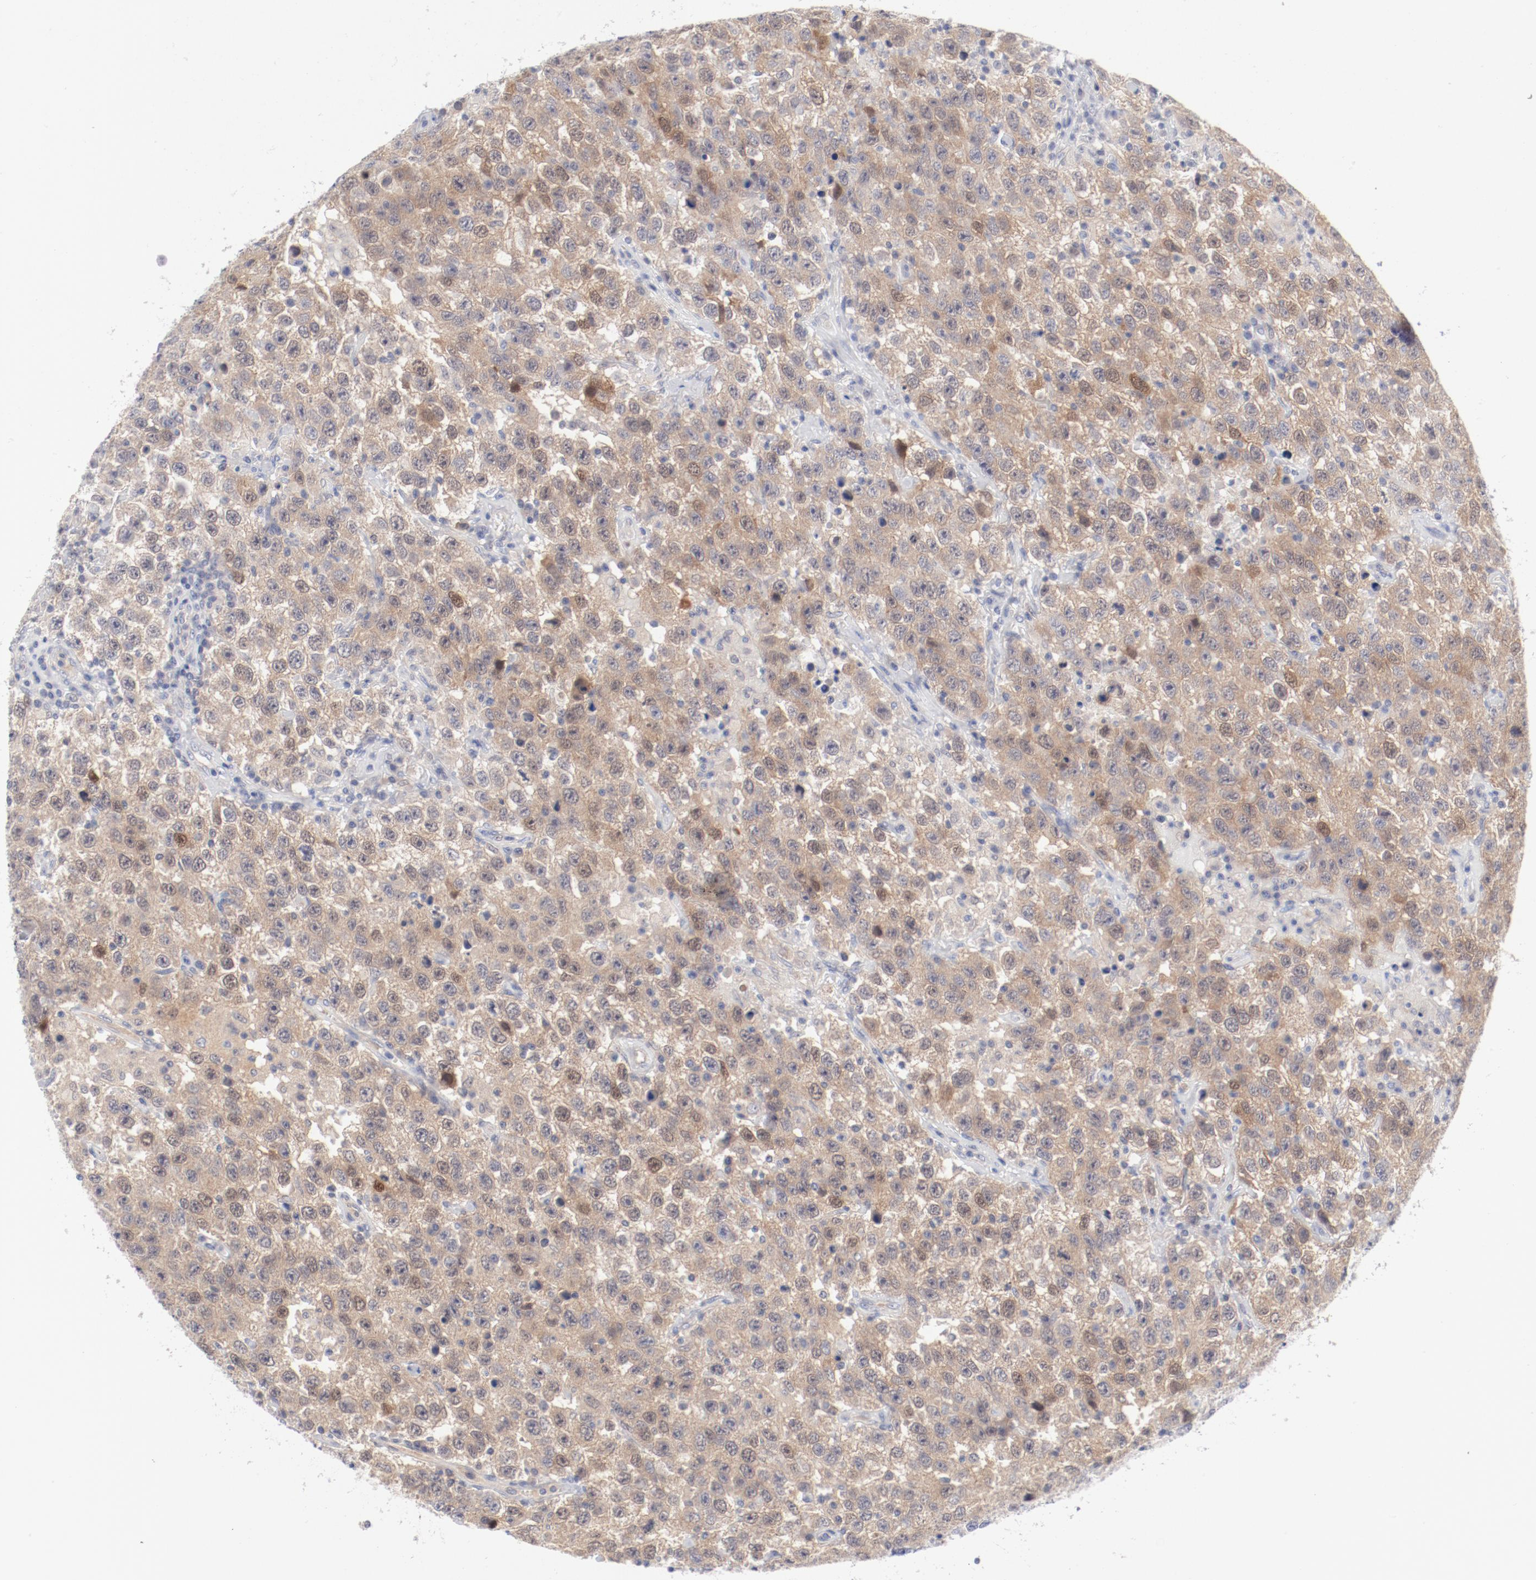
{"staining": {"intensity": "moderate", "quantity": "25%-75%", "location": "cytoplasmic/membranous,nuclear"}, "tissue": "testis cancer", "cell_type": "Tumor cells", "image_type": "cancer", "snomed": [{"axis": "morphology", "description": "Seminoma, NOS"}, {"axis": "topography", "description": "Testis"}], "caption": "Immunohistochemistry histopathology image of testis cancer stained for a protein (brown), which demonstrates medium levels of moderate cytoplasmic/membranous and nuclear expression in approximately 25%-75% of tumor cells.", "gene": "SH3BGR", "patient": {"sex": "male", "age": 41}}